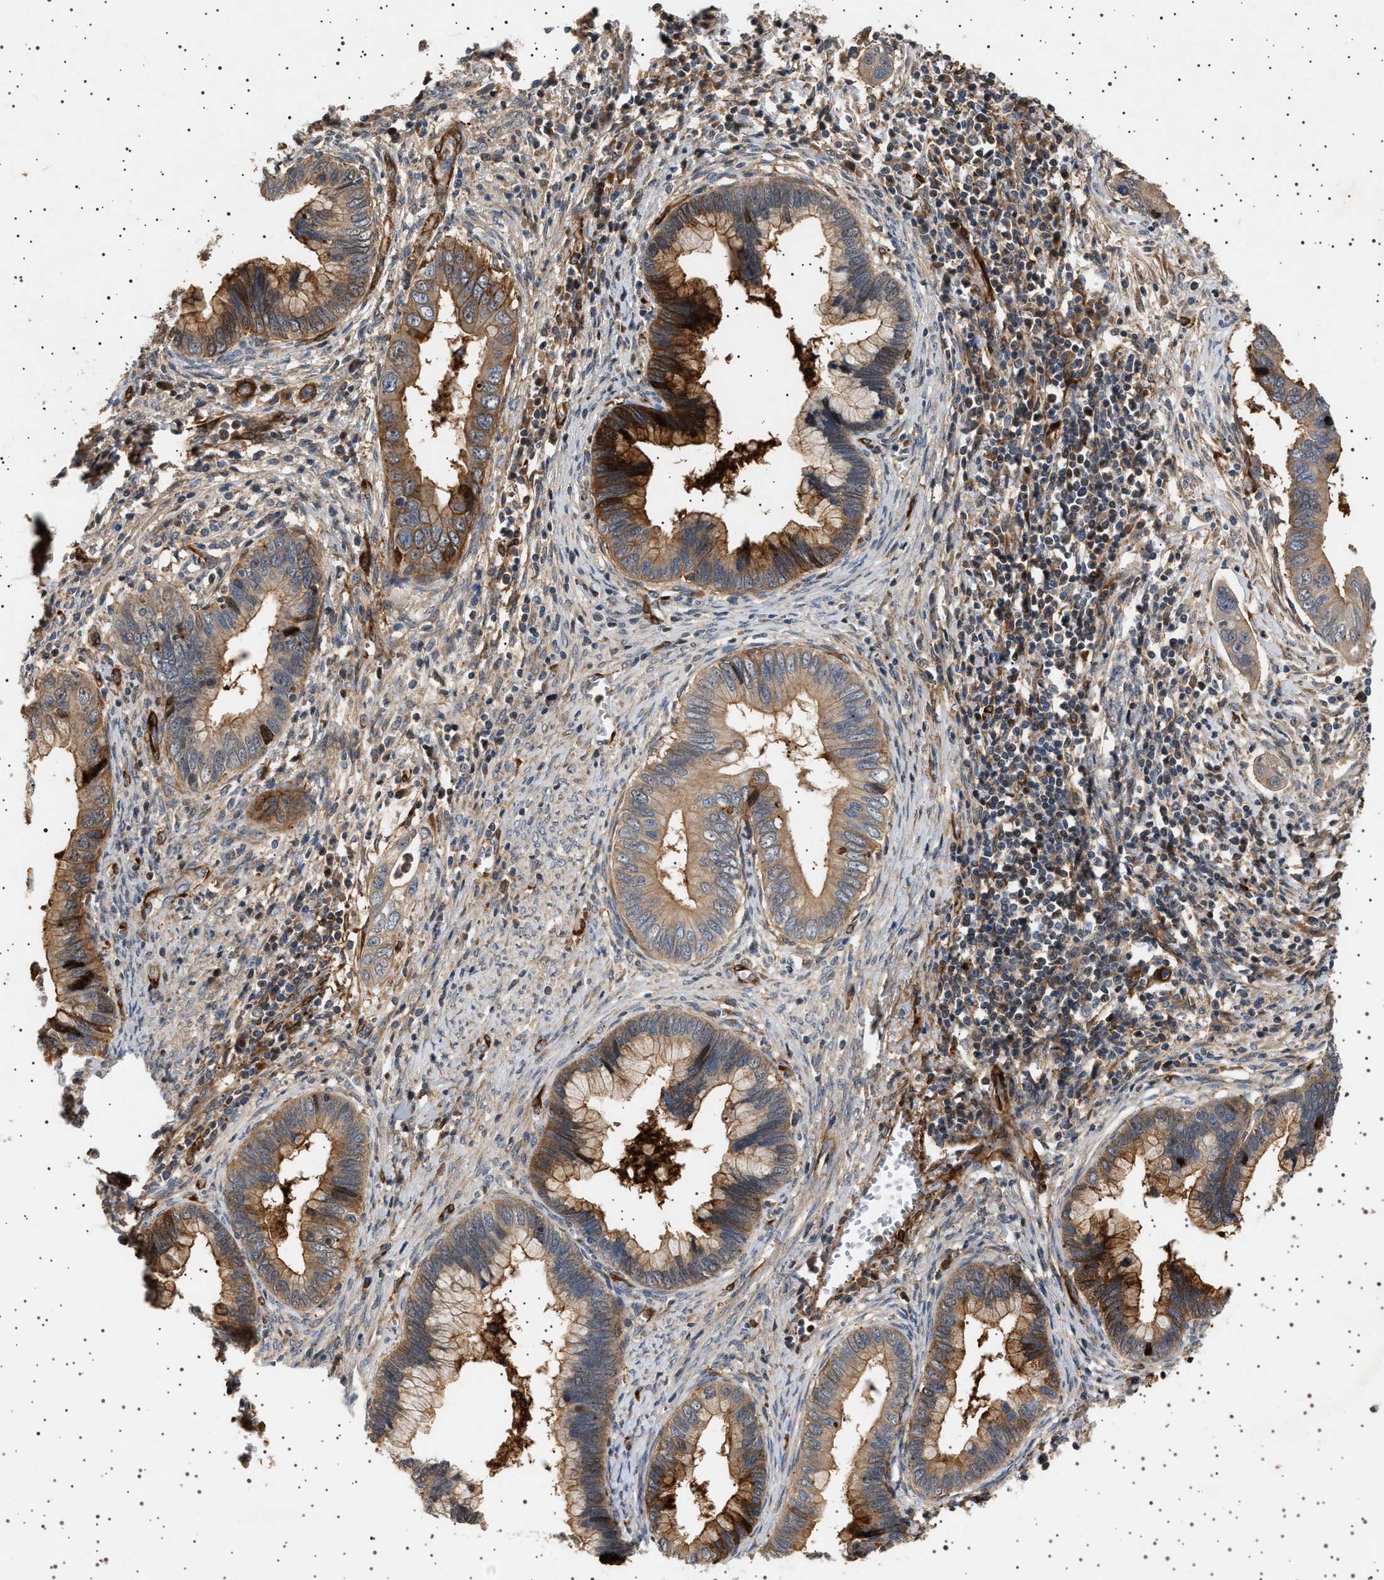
{"staining": {"intensity": "moderate", "quantity": ">75%", "location": "cytoplasmic/membranous"}, "tissue": "cervical cancer", "cell_type": "Tumor cells", "image_type": "cancer", "snomed": [{"axis": "morphology", "description": "Adenocarcinoma, NOS"}, {"axis": "topography", "description": "Cervix"}], "caption": "About >75% of tumor cells in cervical adenocarcinoma display moderate cytoplasmic/membranous protein expression as visualized by brown immunohistochemical staining.", "gene": "GUCY1B1", "patient": {"sex": "female", "age": 44}}